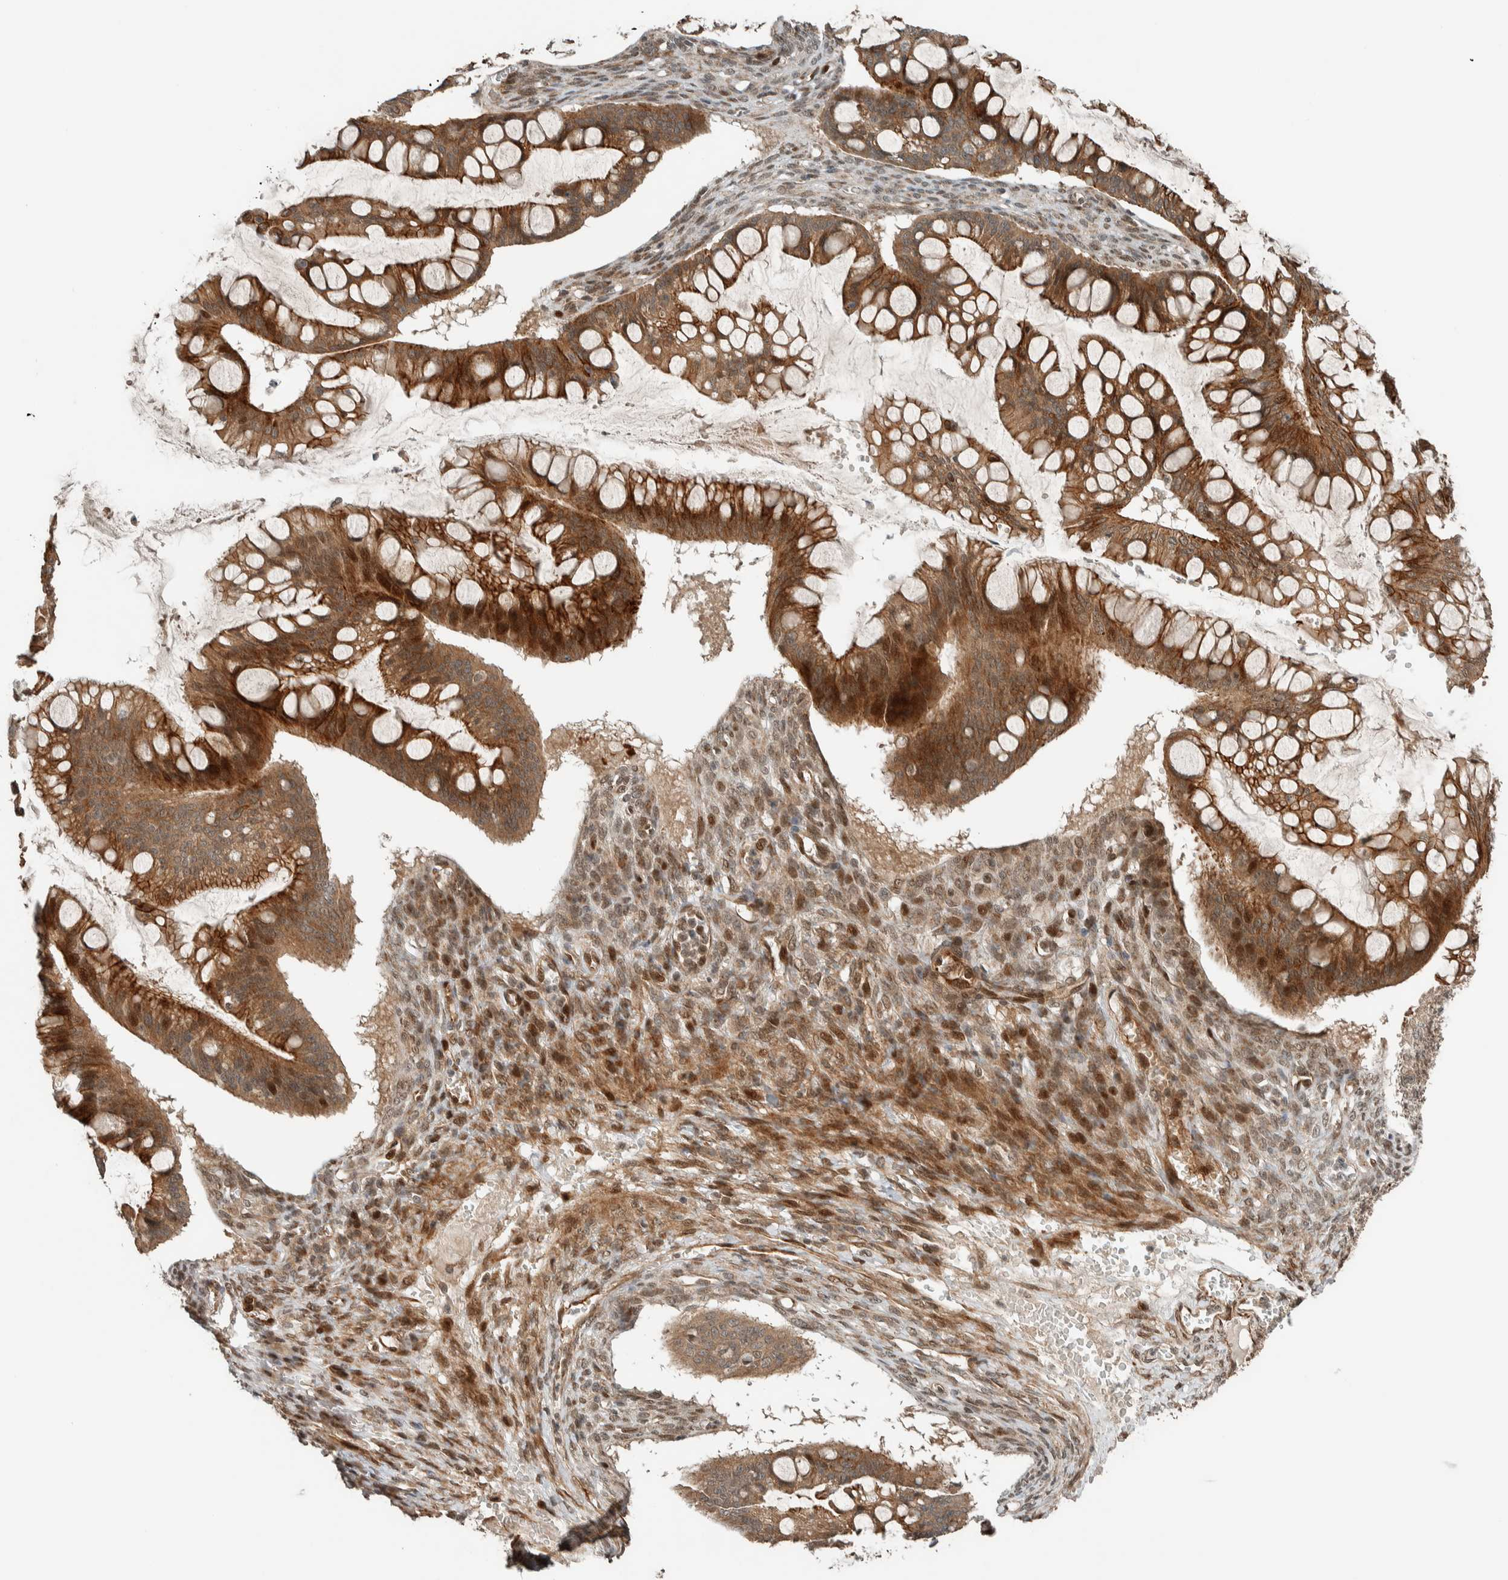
{"staining": {"intensity": "moderate", "quantity": ">75%", "location": "cytoplasmic/membranous,nuclear"}, "tissue": "ovarian cancer", "cell_type": "Tumor cells", "image_type": "cancer", "snomed": [{"axis": "morphology", "description": "Cystadenocarcinoma, mucinous, NOS"}, {"axis": "topography", "description": "Ovary"}], "caption": "Protein staining of mucinous cystadenocarcinoma (ovarian) tissue reveals moderate cytoplasmic/membranous and nuclear expression in approximately >75% of tumor cells. (Brightfield microscopy of DAB IHC at high magnification).", "gene": "STXBP4", "patient": {"sex": "female", "age": 73}}